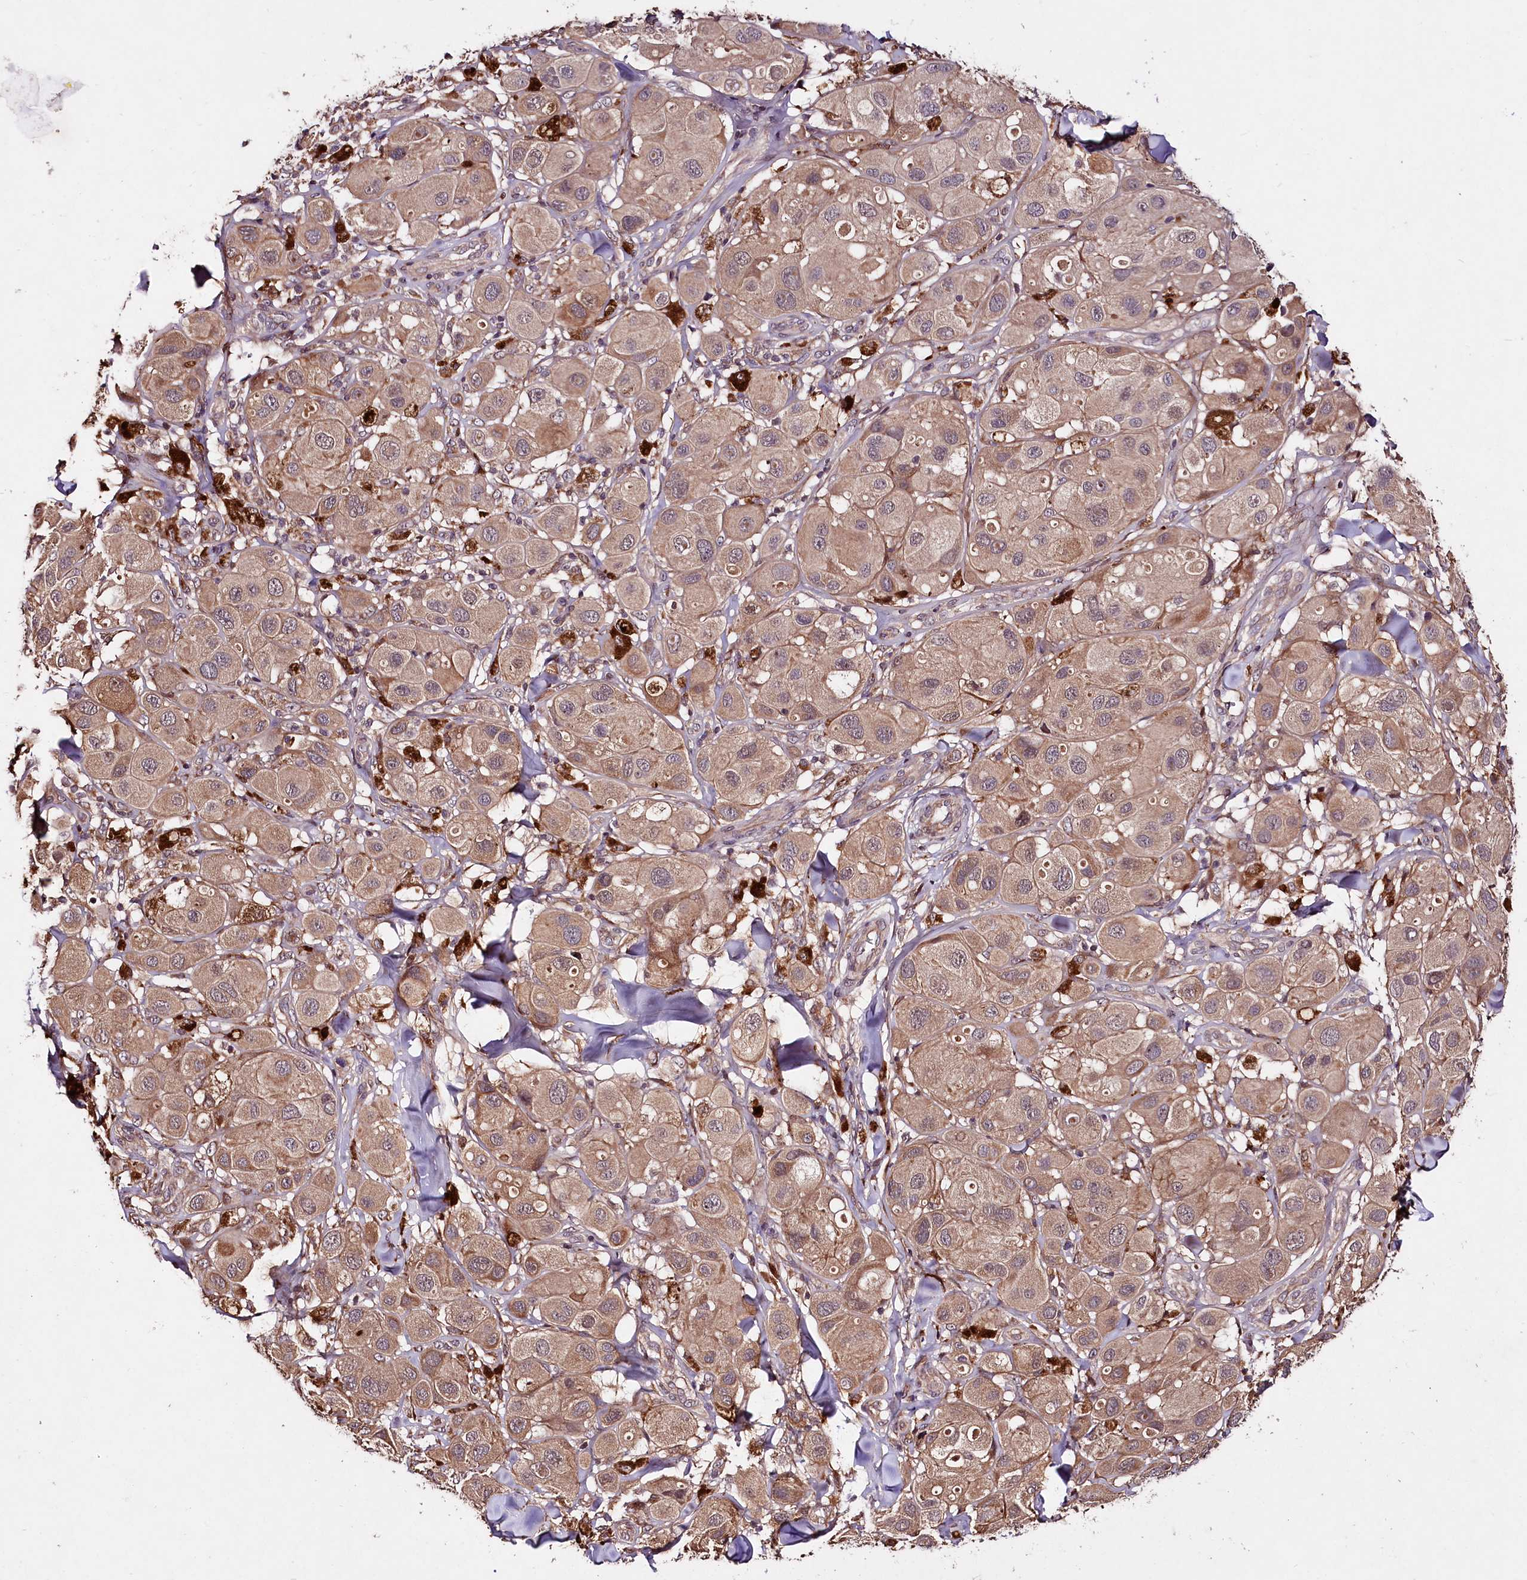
{"staining": {"intensity": "moderate", "quantity": ">75%", "location": "cytoplasmic/membranous"}, "tissue": "melanoma", "cell_type": "Tumor cells", "image_type": "cancer", "snomed": [{"axis": "morphology", "description": "Malignant melanoma, Metastatic site"}, {"axis": "topography", "description": "Skin"}], "caption": "The image demonstrates a brown stain indicating the presence of a protein in the cytoplasmic/membranous of tumor cells in melanoma.", "gene": "TNPO3", "patient": {"sex": "male", "age": 41}}